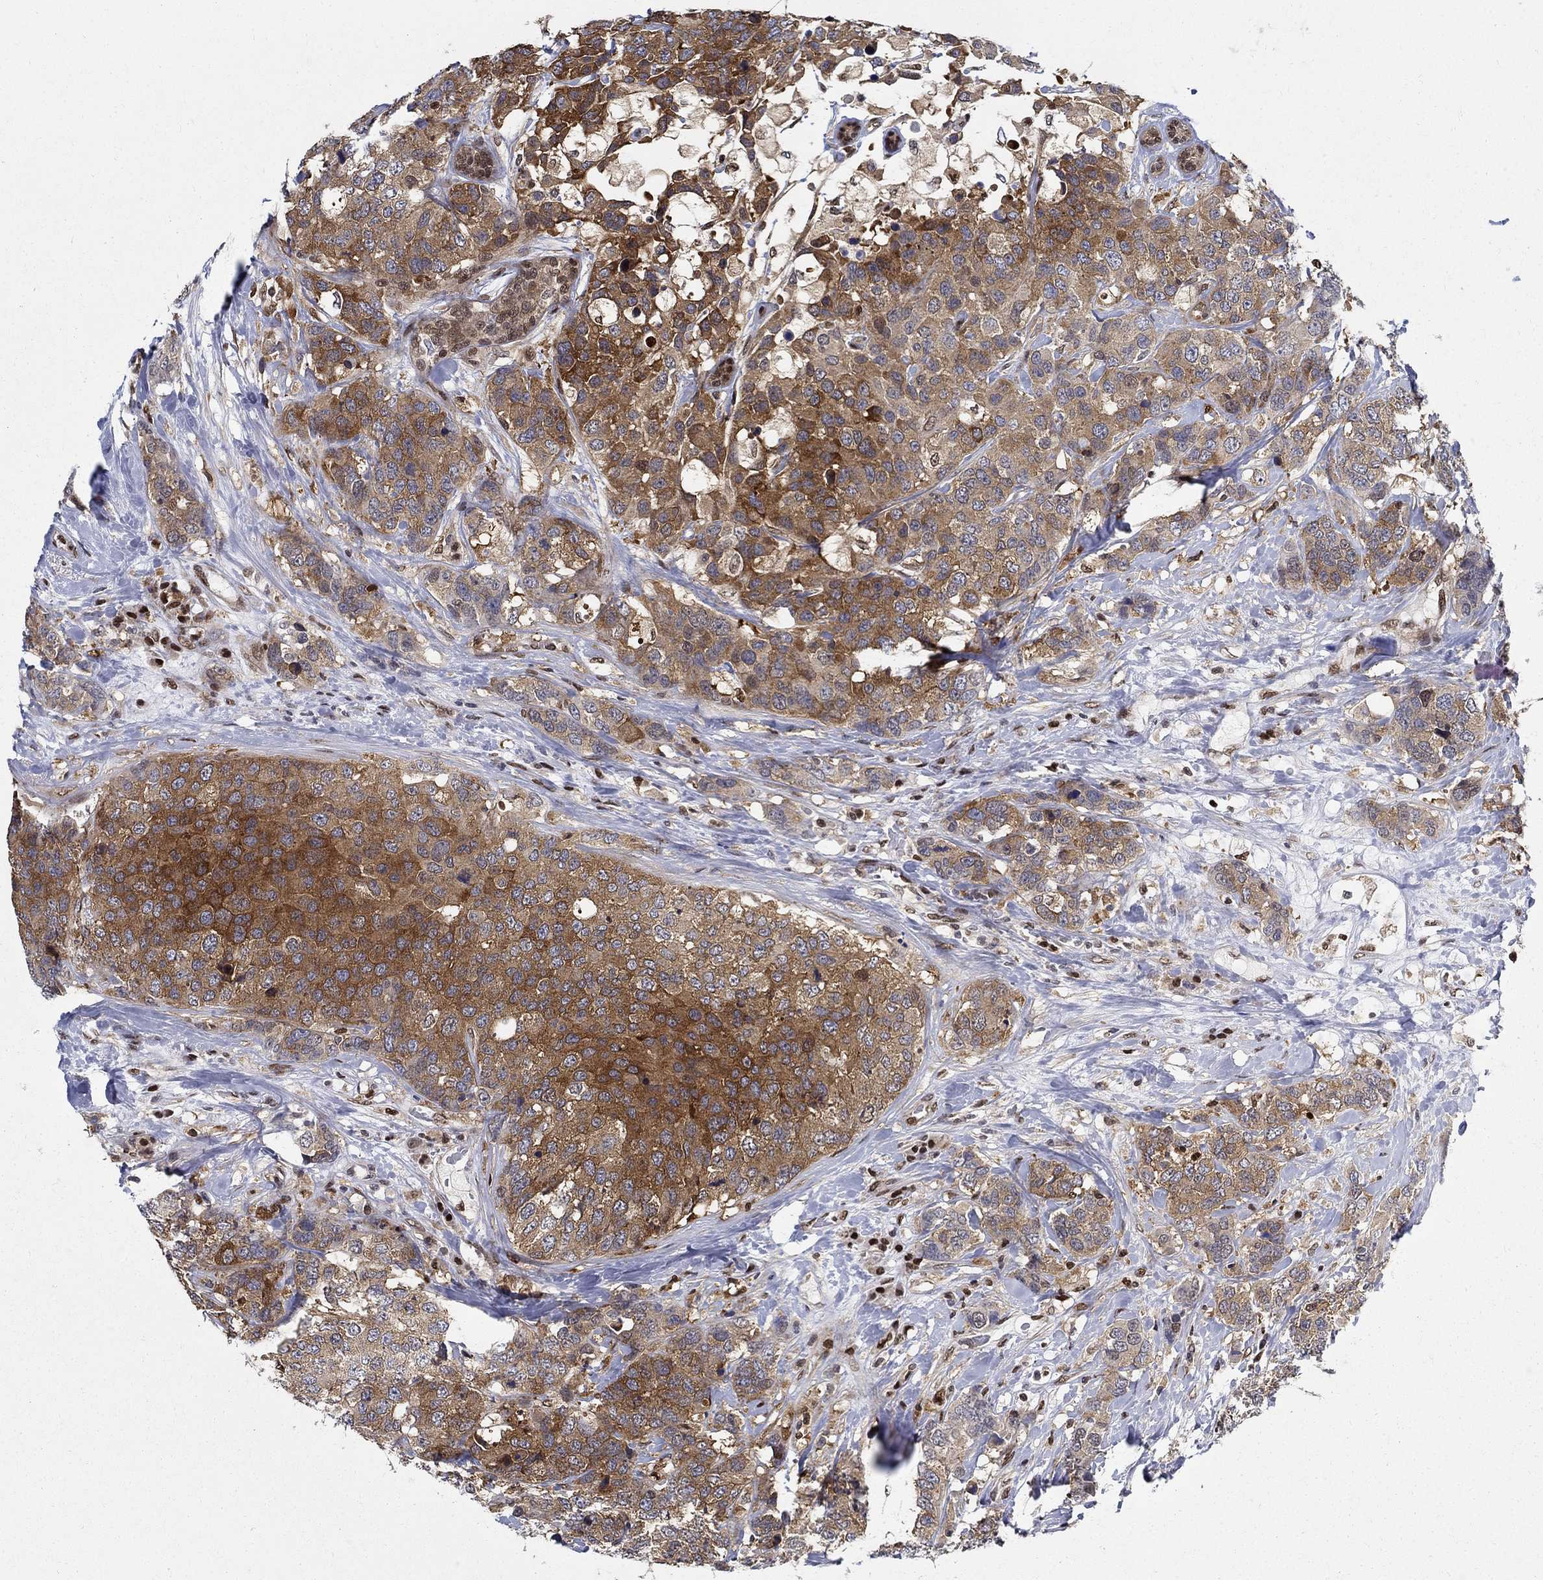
{"staining": {"intensity": "strong", "quantity": "25%-75%", "location": "nuclear"}, "tissue": "breast cancer", "cell_type": "Tumor cells", "image_type": "cancer", "snomed": [{"axis": "morphology", "description": "Lobular carcinoma"}, {"axis": "topography", "description": "Breast"}], "caption": "Human breast lobular carcinoma stained with a protein marker shows strong staining in tumor cells.", "gene": "ZNF594", "patient": {"sex": "female", "age": 59}}